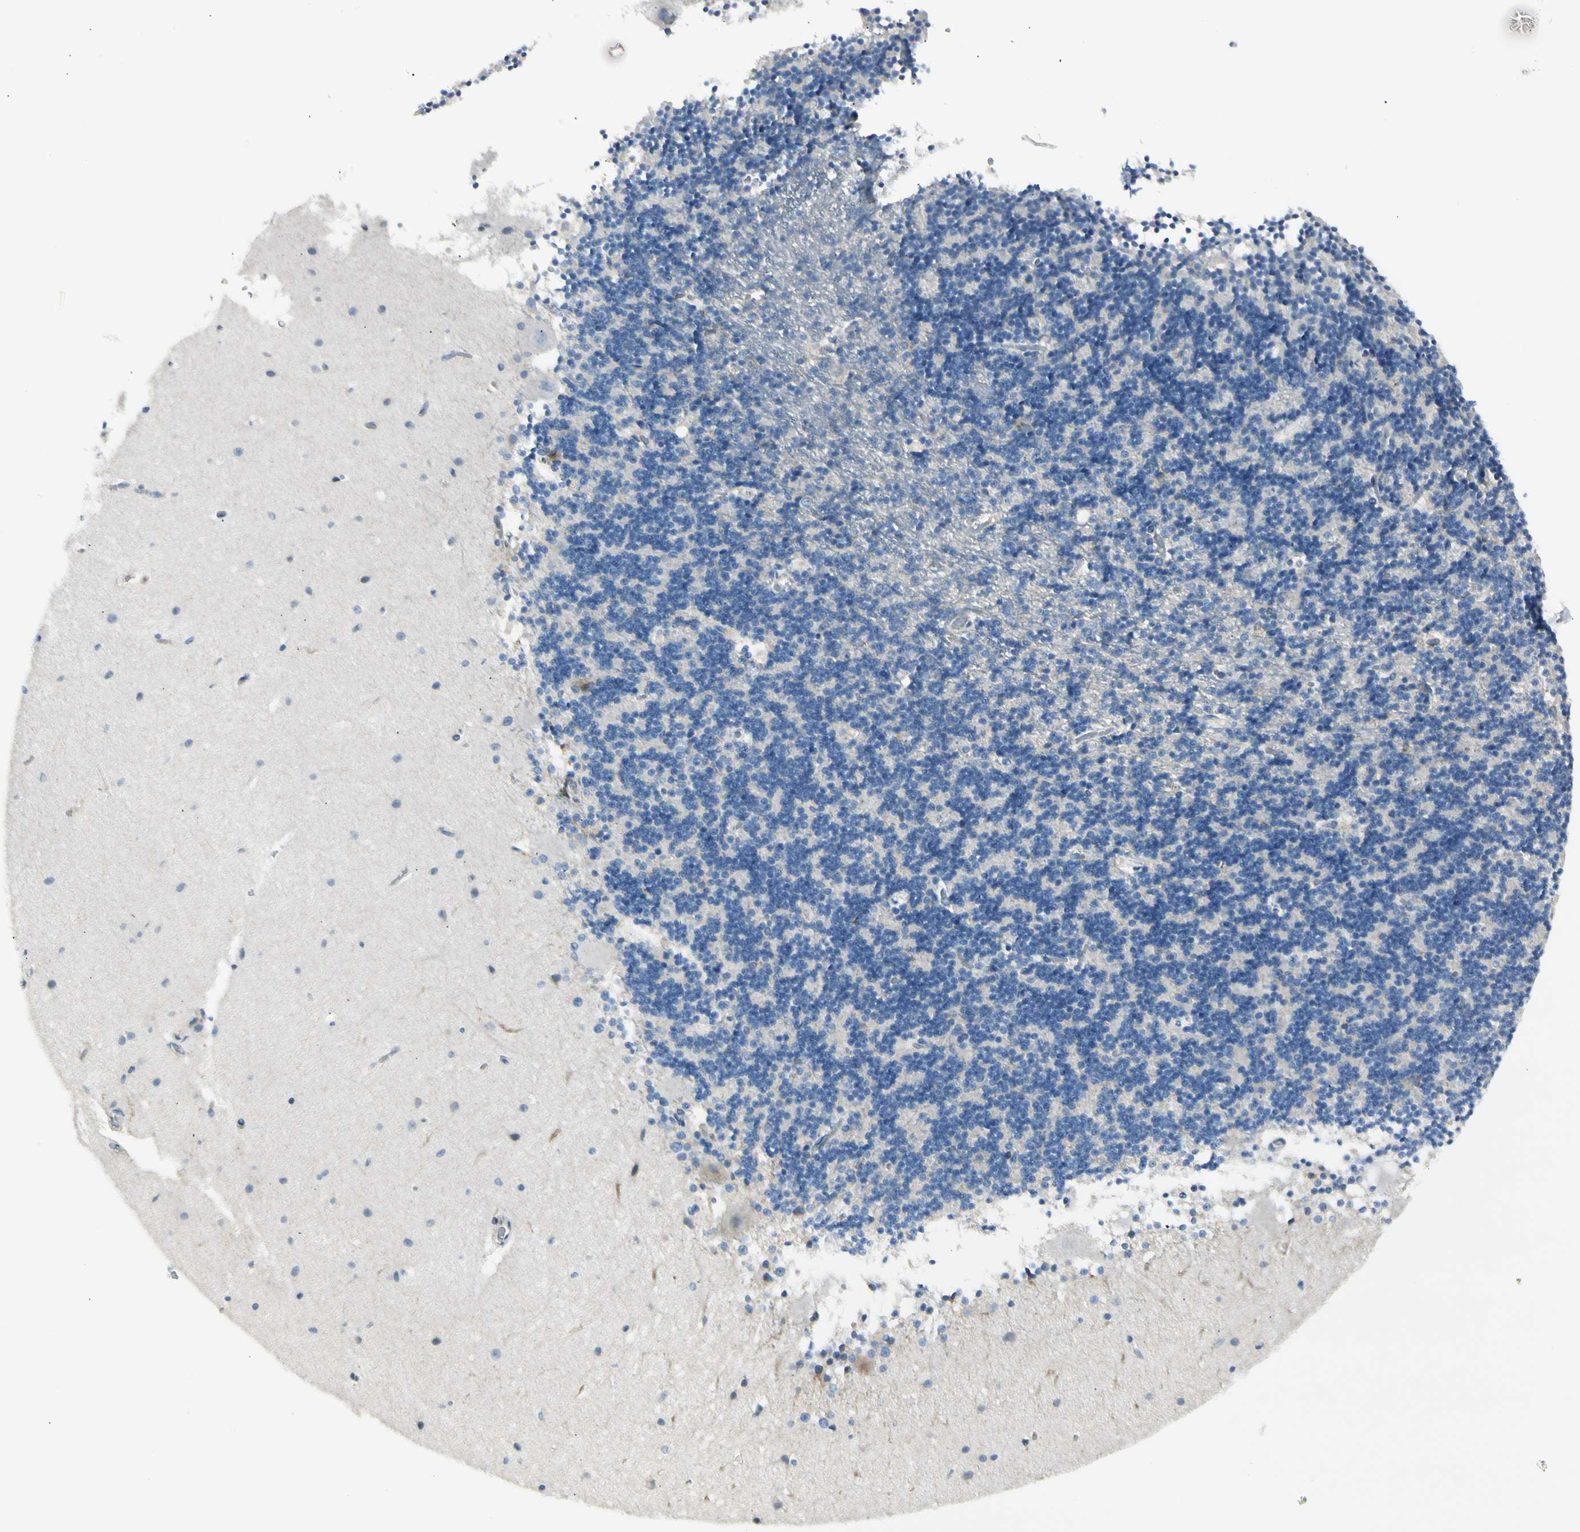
{"staining": {"intensity": "negative", "quantity": "none", "location": "none"}, "tissue": "cerebellum", "cell_type": "Cells in granular layer", "image_type": "normal", "snomed": [{"axis": "morphology", "description": "Normal tissue, NOS"}, {"axis": "topography", "description": "Cerebellum"}], "caption": "Photomicrograph shows no protein positivity in cells in granular layer of unremarkable cerebellum.", "gene": "TNFSF11", "patient": {"sex": "female", "age": 54}}